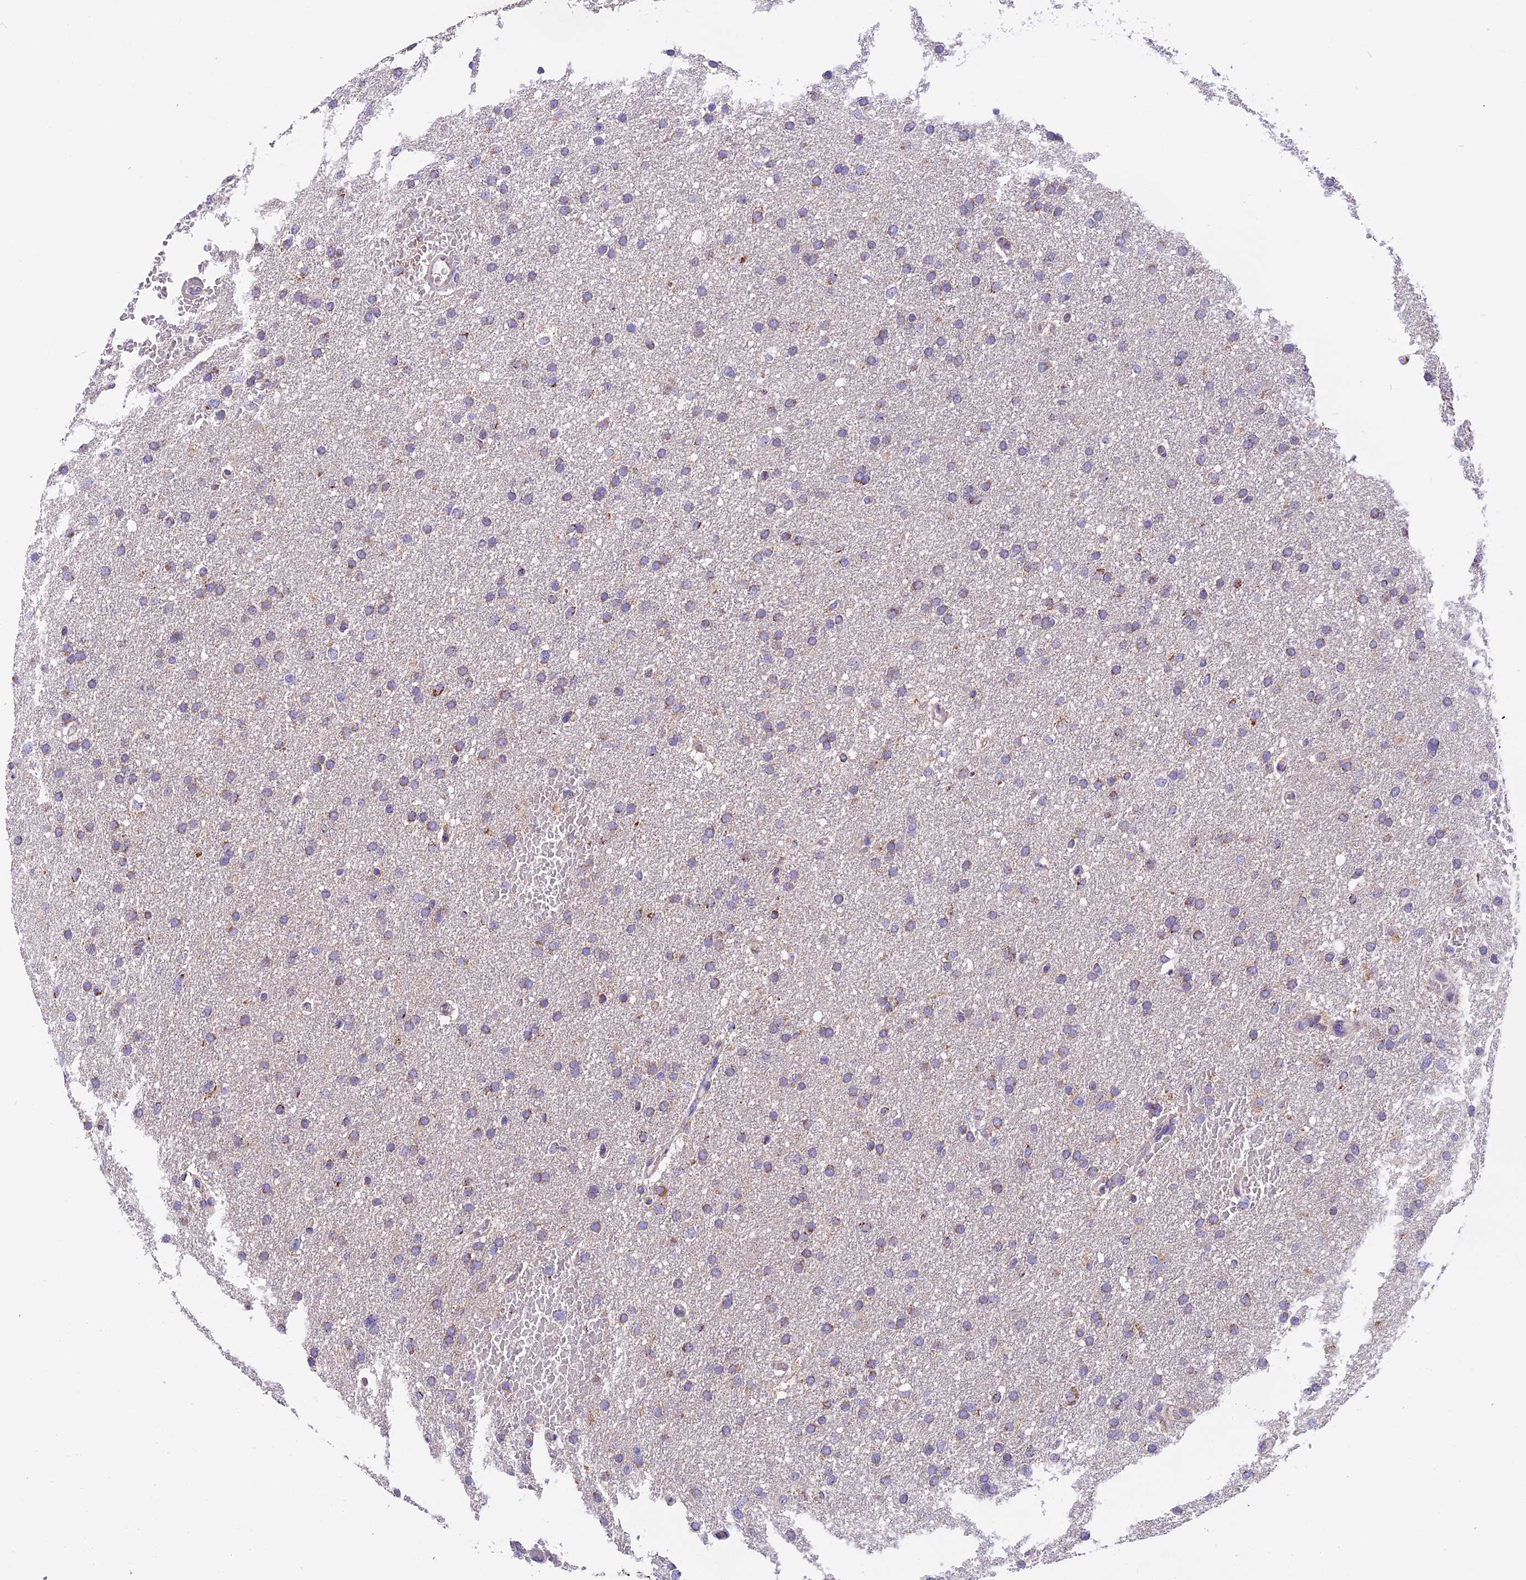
{"staining": {"intensity": "negative", "quantity": "none", "location": "none"}, "tissue": "glioma", "cell_type": "Tumor cells", "image_type": "cancer", "snomed": [{"axis": "morphology", "description": "Glioma, malignant, High grade"}, {"axis": "topography", "description": "Cerebral cortex"}], "caption": "IHC of malignant high-grade glioma exhibits no expression in tumor cells. (DAB immunohistochemistry with hematoxylin counter stain).", "gene": "MGME1", "patient": {"sex": "female", "age": 36}}